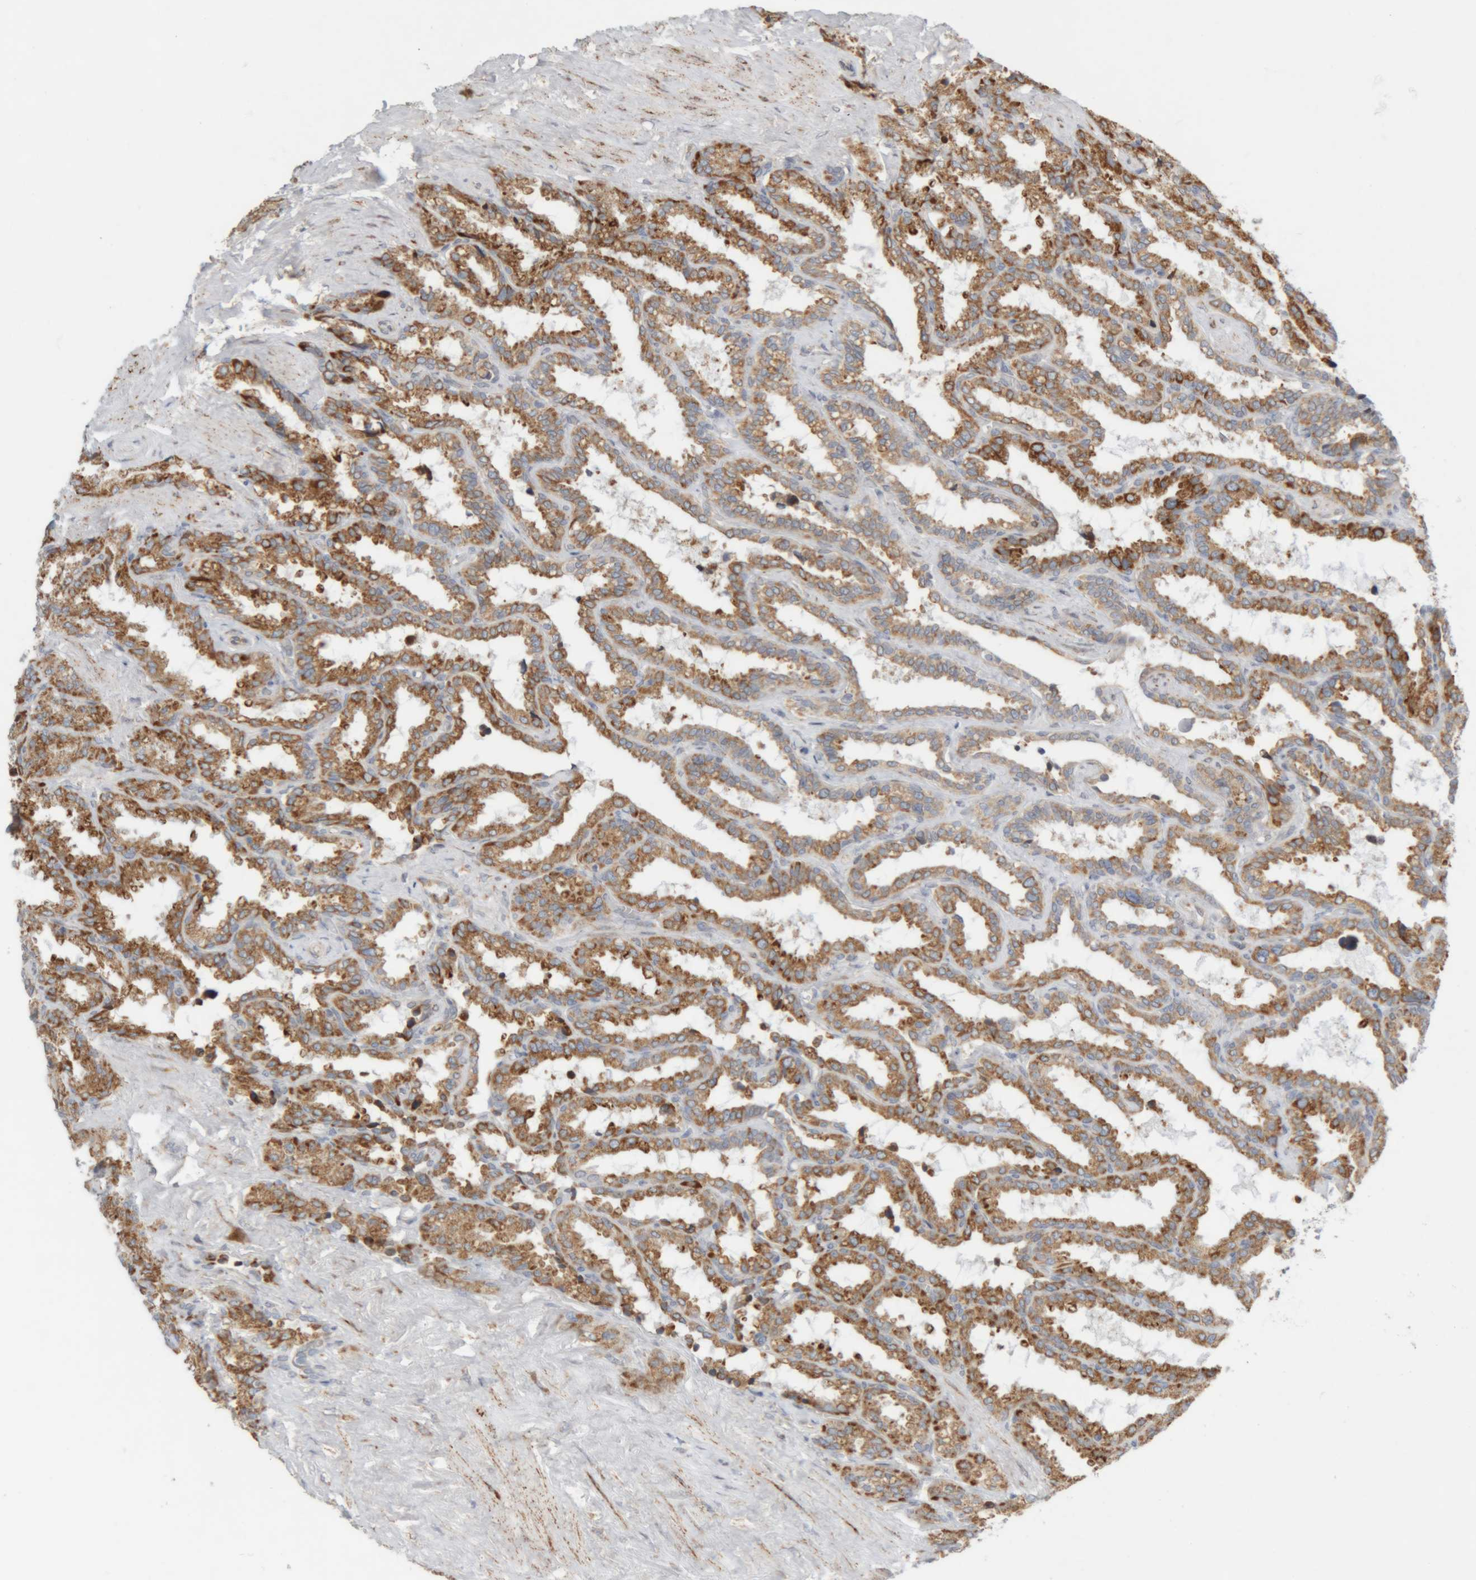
{"staining": {"intensity": "strong", "quantity": ">75%", "location": "cytoplasmic/membranous"}, "tissue": "seminal vesicle", "cell_type": "Glandular cells", "image_type": "normal", "snomed": [{"axis": "morphology", "description": "Normal tissue, NOS"}, {"axis": "topography", "description": "Seminal veicle"}], "caption": "A high-resolution photomicrograph shows immunohistochemistry staining of unremarkable seminal vesicle, which reveals strong cytoplasmic/membranous expression in approximately >75% of glandular cells.", "gene": "RPN2", "patient": {"sex": "male", "age": 46}}